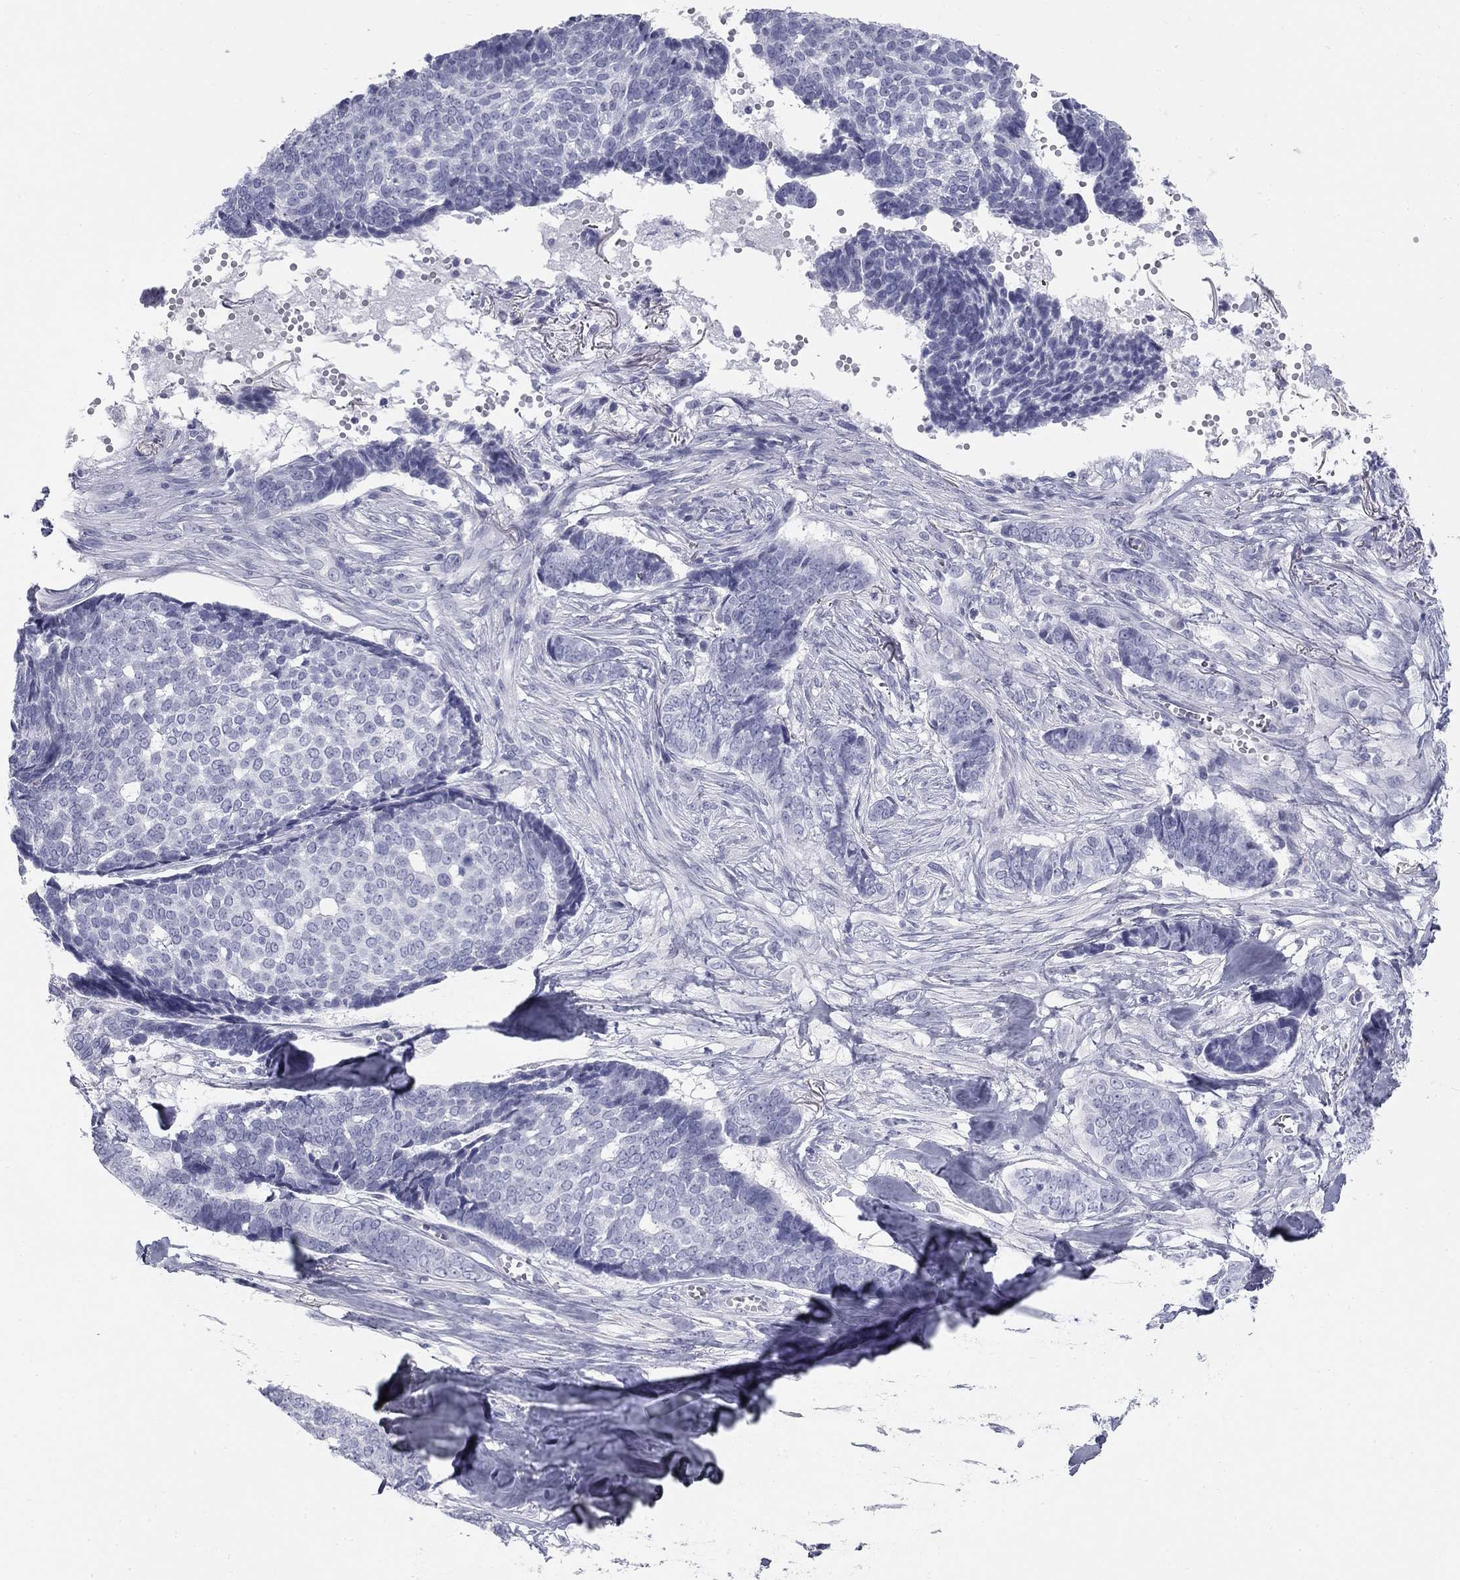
{"staining": {"intensity": "negative", "quantity": "none", "location": "none"}, "tissue": "skin cancer", "cell_type": "Tumor cells", "image_type": "cancer", "snomed": [{"axis": "morphology", "description": "Basal cell carcinoma"}, {"axis": "topography", "description": "Skin"}], "caption": "Image shows no significant protein expression in tumor cells of skin cancer.", "gene": "SULT2B1", "patient": {"sex": "male", "age": 86}}